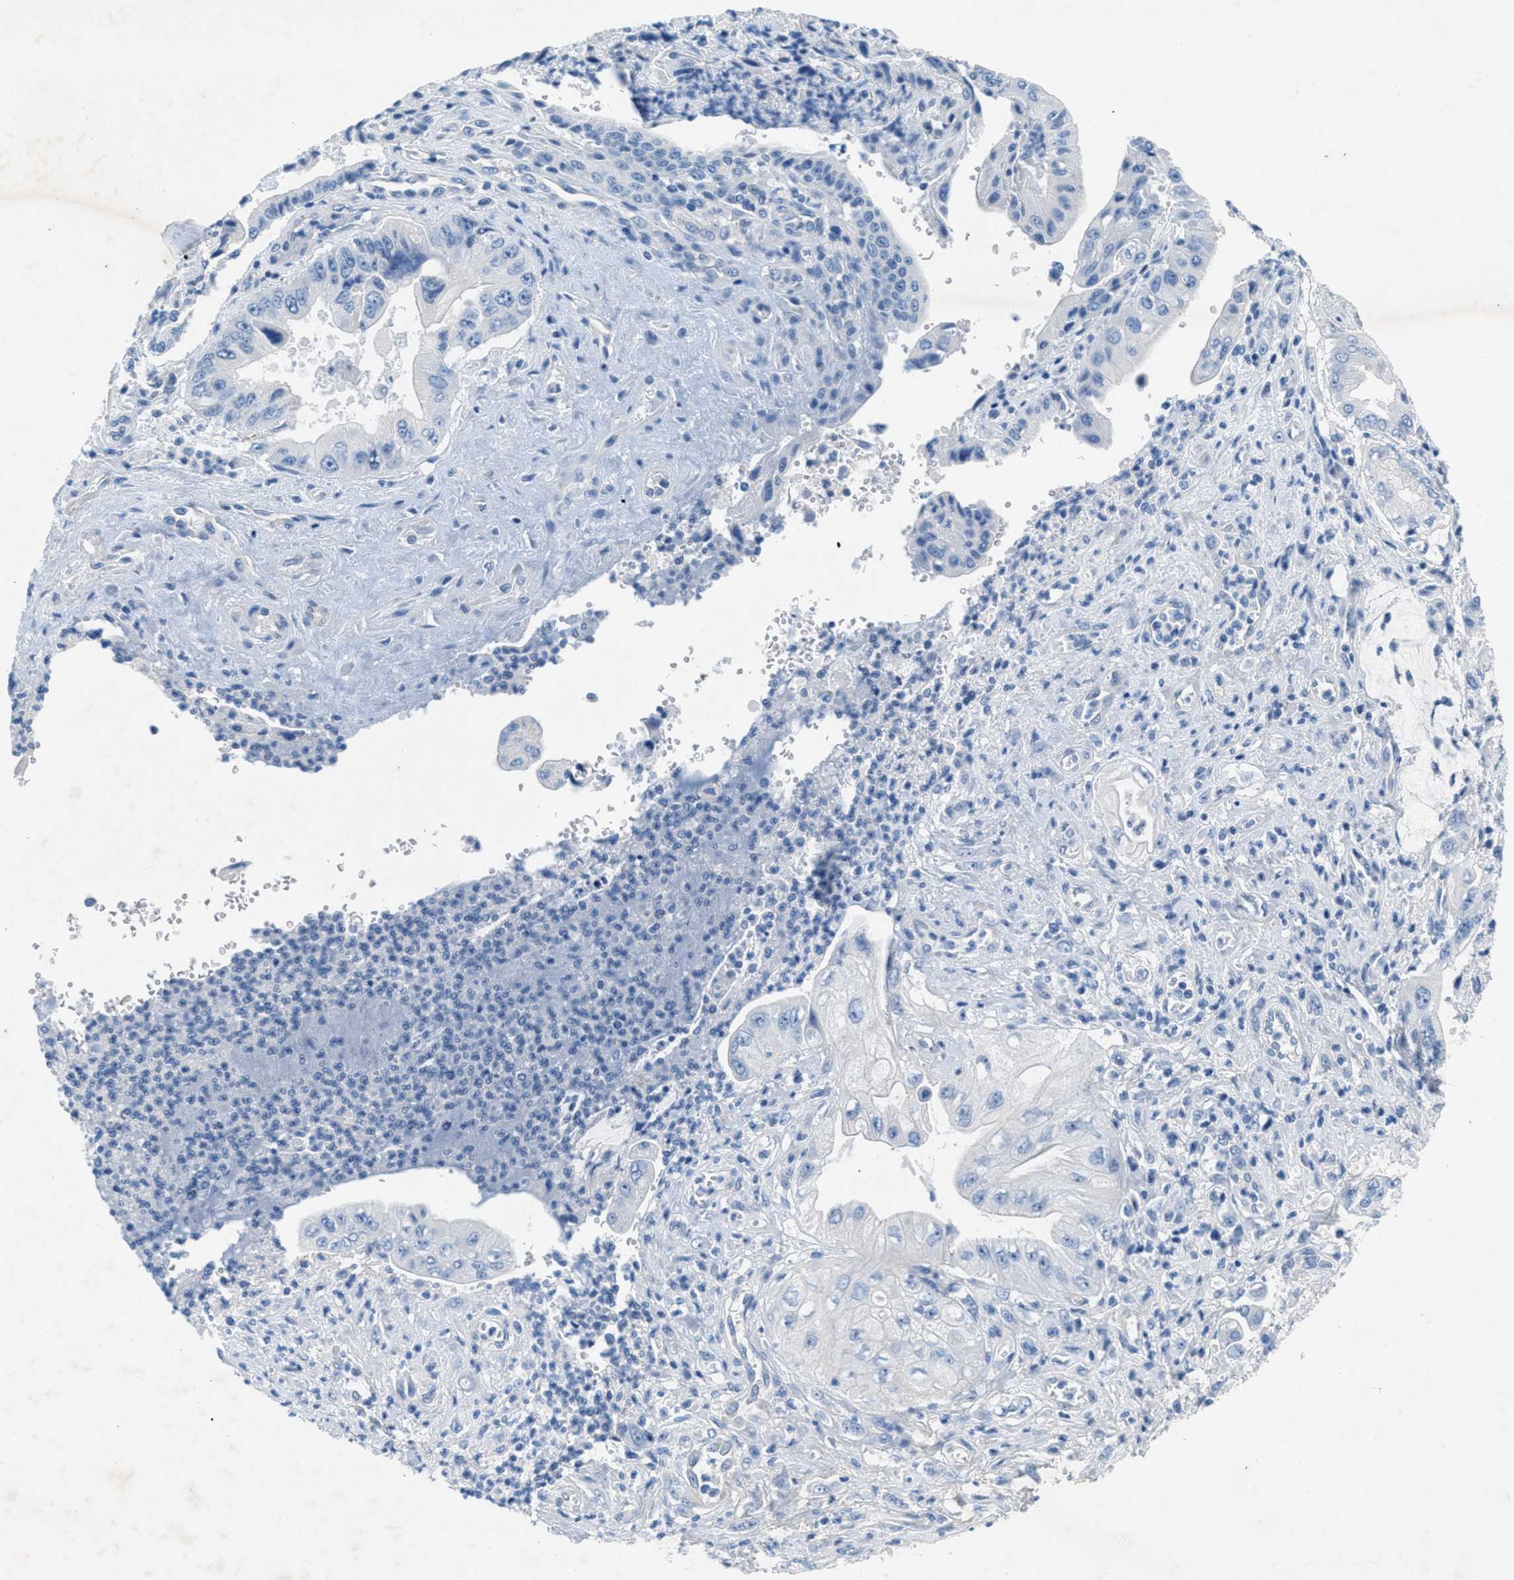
{"staining": {"intensity": "negative", "quantity": "none", "location": "none"}, "tissue": "pancreatic cancer", "cell_type": "Tumor cells", "image_type": "cancer", "snomed": [{"axis": "morphology", "description": "Adenocarcinoma, NOS"}, {"axis": "topography", "description": "Pancreas"}], "caption": "High magnification brightfield microscopy of adenocarcinoma (pancreatic) stained with DAB (3,3'-diaminobenzidine) (brown) and counterstained with hematoxylin (blue): tumor cells show no significant expression. (DAB immunohistochemistry, high magnification).", "gene": "GALNT17", "patient": {"sex": "female", "age": 73}}